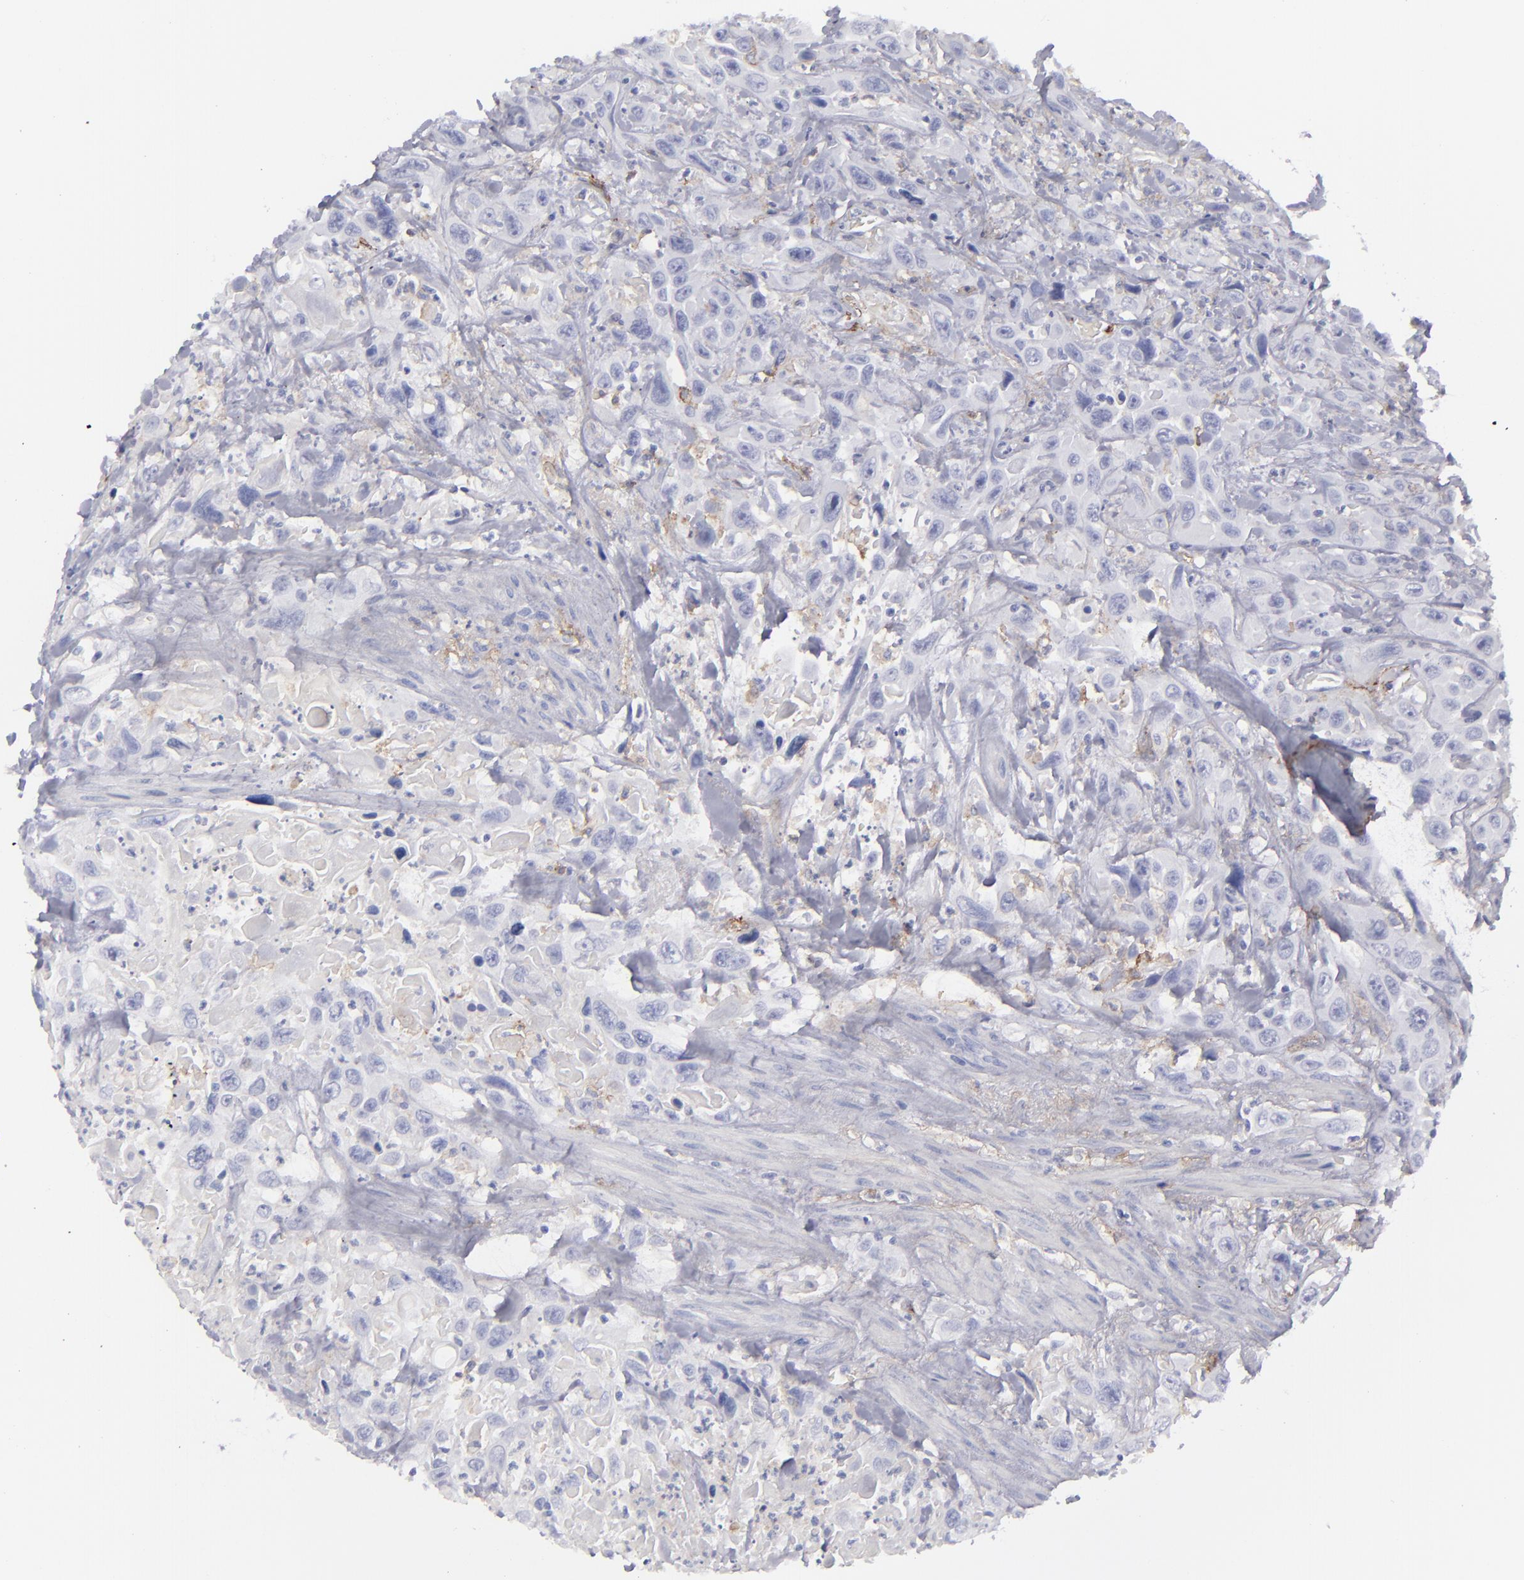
{"staining": {"intensity": "negative", "quantity": "none", "location": "none"}, "tissue": "urothelial cancer", "cell_type": "Tumor cells", "image_type": "cancer", "snomed": [{"axis": "morphology", "description": "Urothelial carcinoma, High grade"}, {"axis": "topography", "description": "Urinary bladder"}], "caption": "Tumor cells show no significant staining in urothelial cancer.", "gene": "ANPEP", "patient": {"sex": "female", "age": 84}}